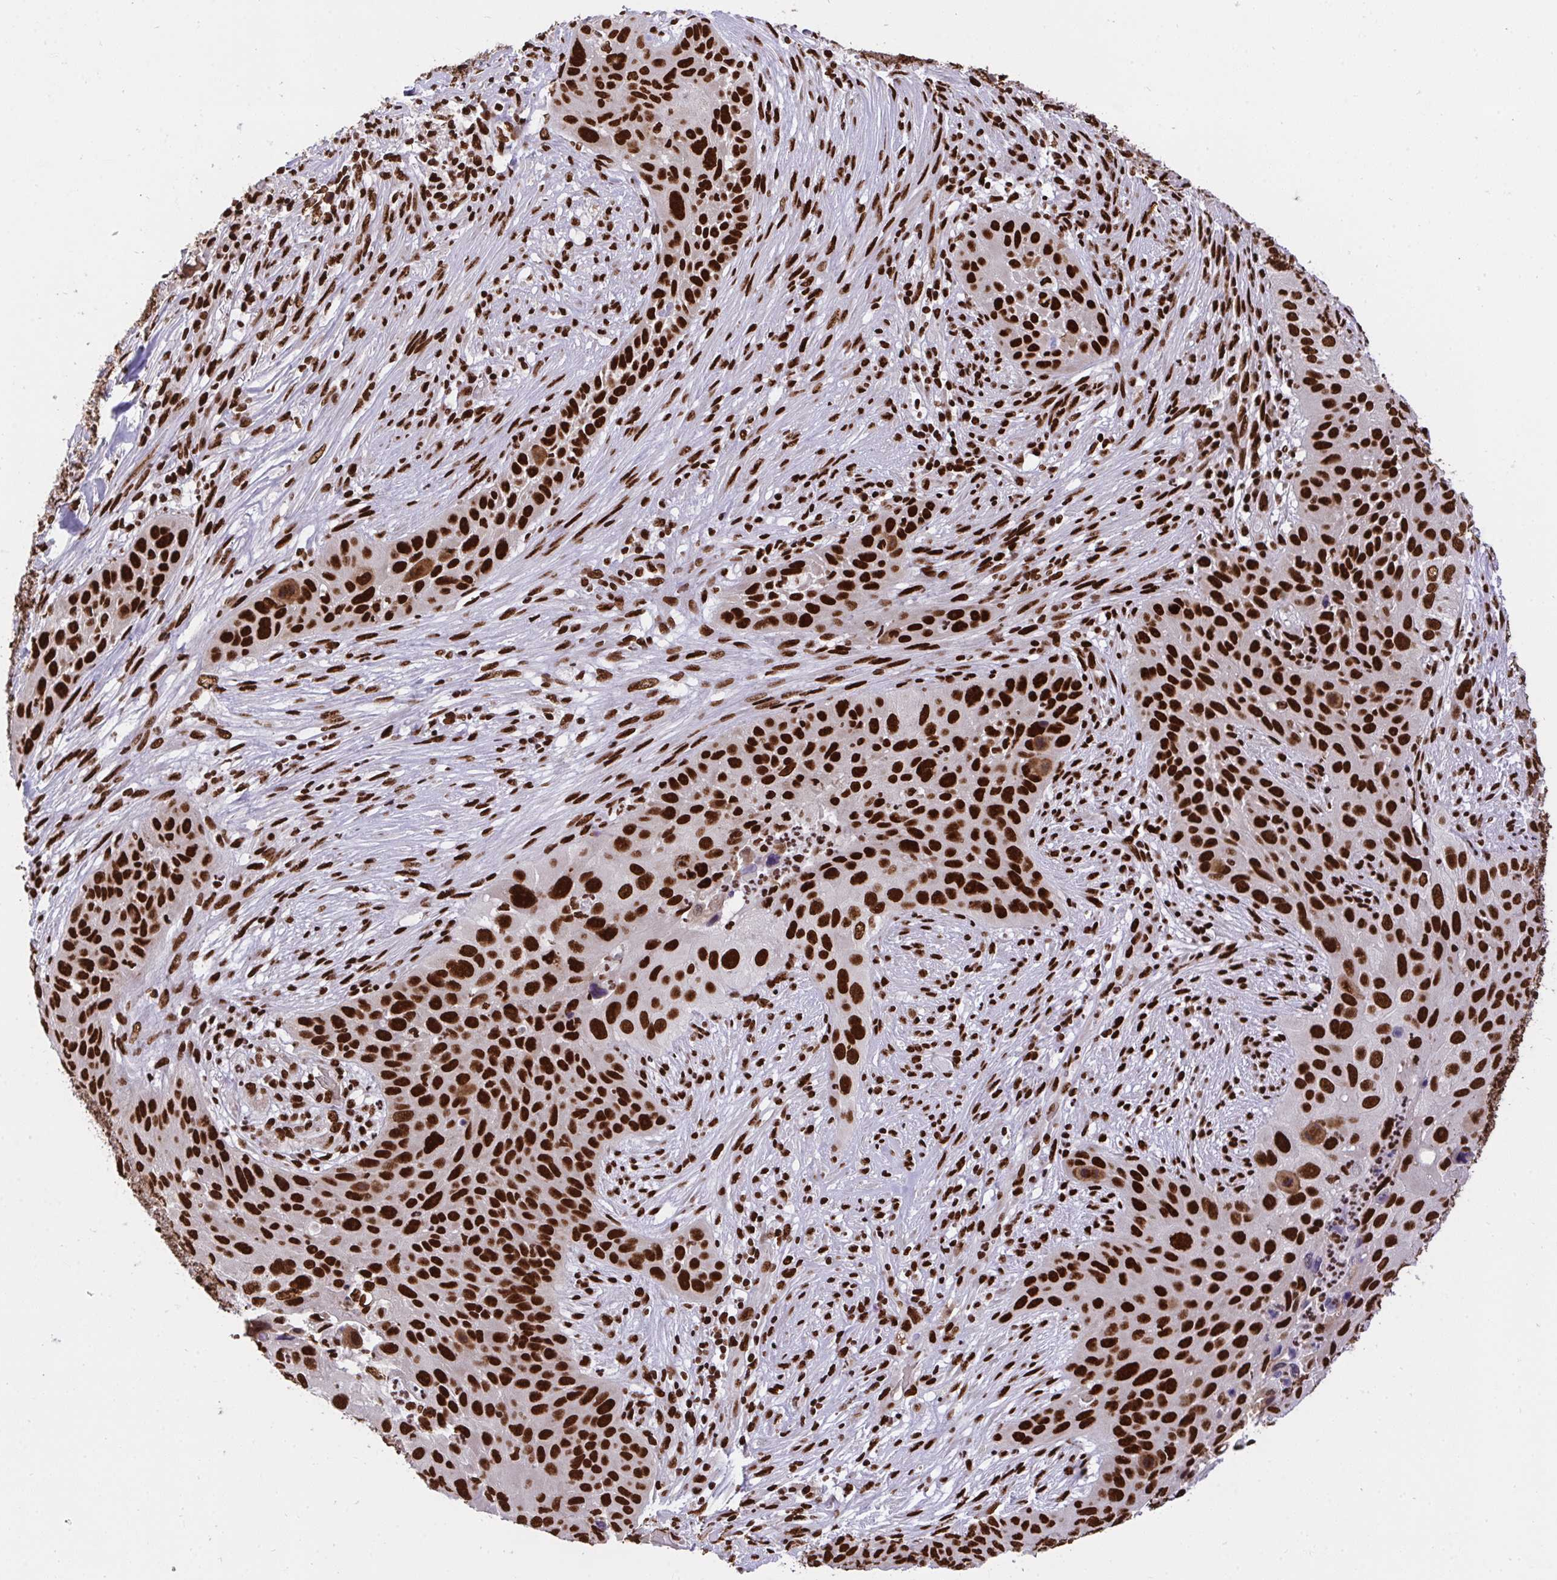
{"staining": {"intensity": "strong", "quantity": ">75%", "location": "nuclear"}, "tissue": "lung cancer", "cell_type": "Tumor cells", "image_type": "cancer", "snomed": [{"axis": "morphology", "description": "Squamous cell carcinoma, NOS"}, {"axis": "topography", "description": "Lung"}], "caption": "This micrograph demonstrates immunohistochemistry (IHC) staining of human lung cancer (squamous cell carcinoma), with high strong nuclear expression in about >75% of tumor cells.", "gene": "HNRNPL", "patient": {"sex": "male", "age": 63}}